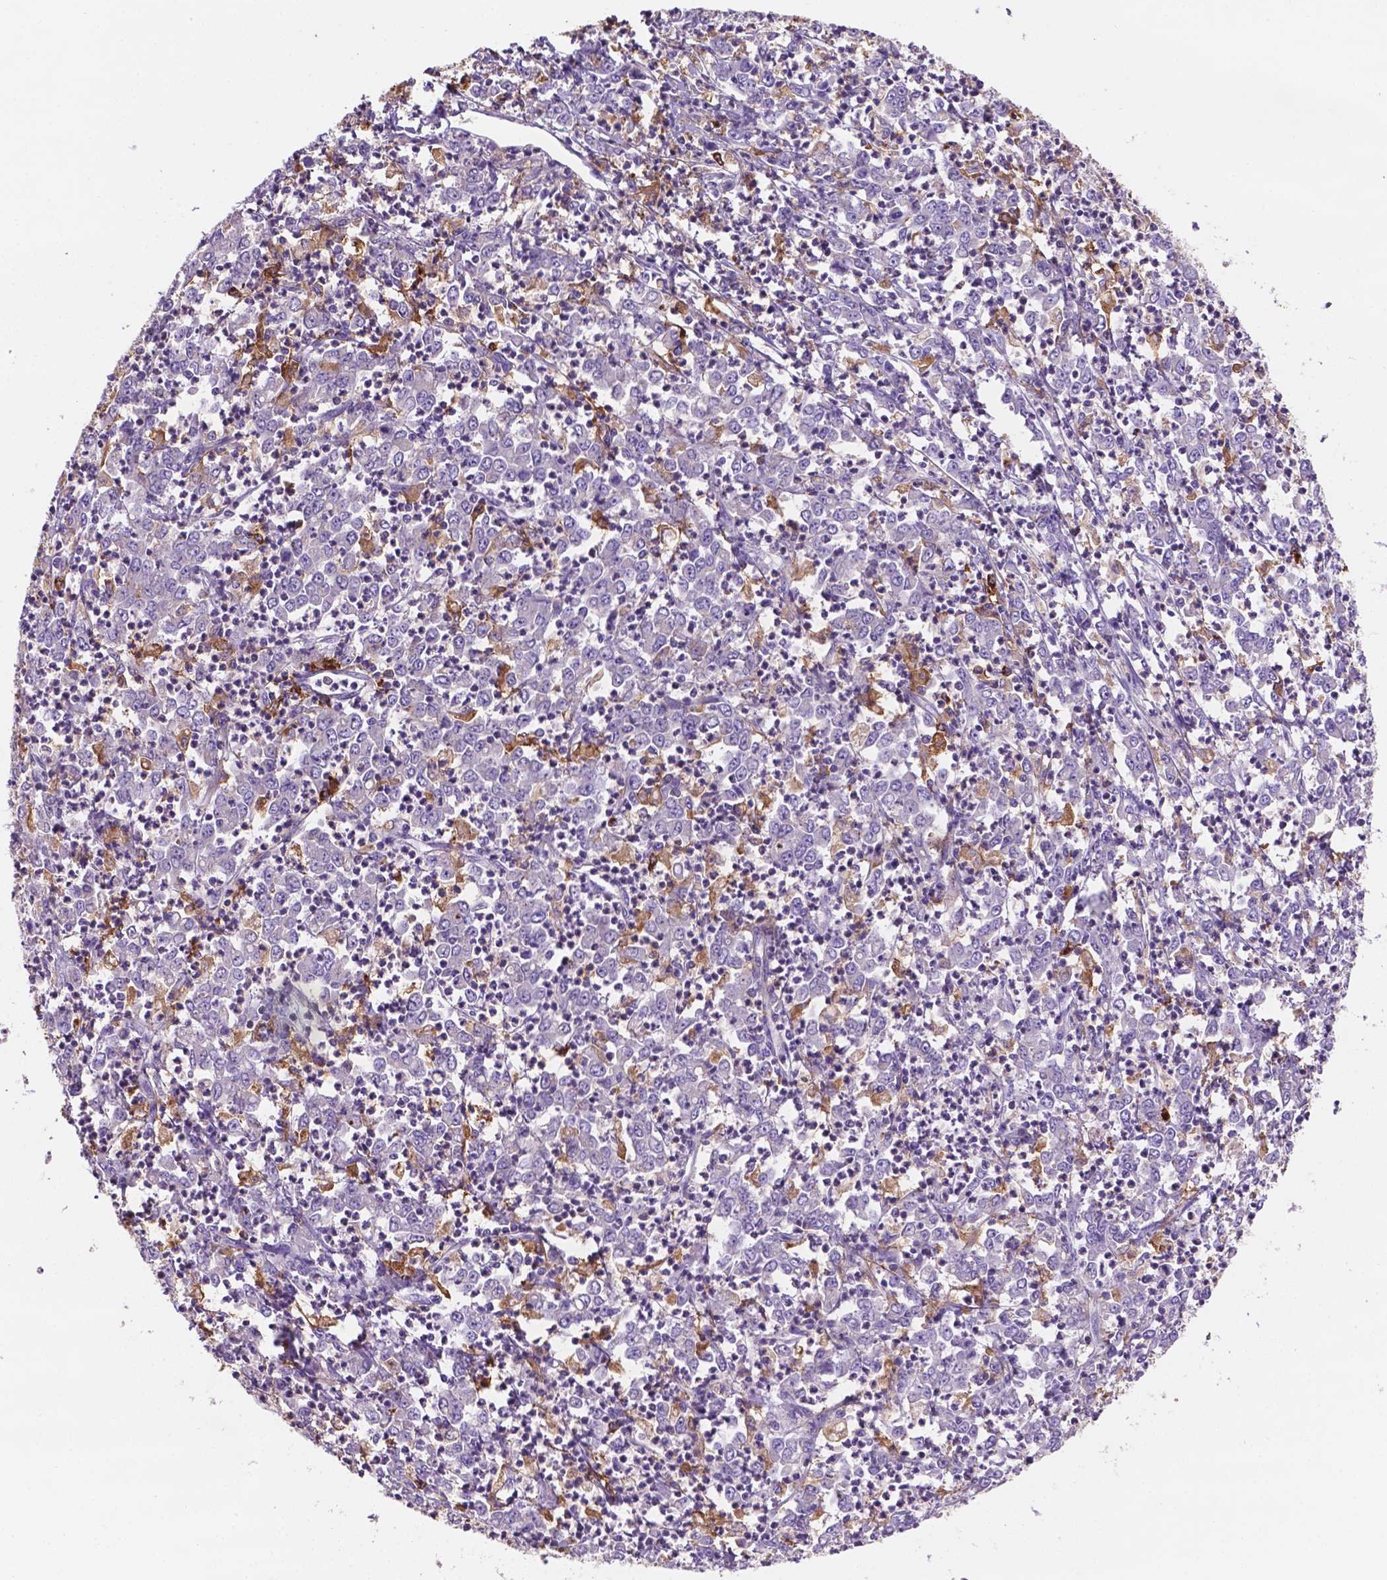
{"staining": {"intensity": "negative", "quantity": "none", "location": "none"}, "tissue": "stomach cancer", "cell_type": "Tumor cells", "image_type": "cancer", "snomed": [{"axis": "morphology", "description": "Adenocarcinoma, NOS"}, {"axis": "topography", "description": "Stomach, lower"}], "caption": "Immunohistochemistry image of human adenocarcinoma (stomach) stained for a protein (brown), which shows no staining in tumor cells.", "gene": "MKRN2OS", "patient": {"sex": "female", "age": 71}}